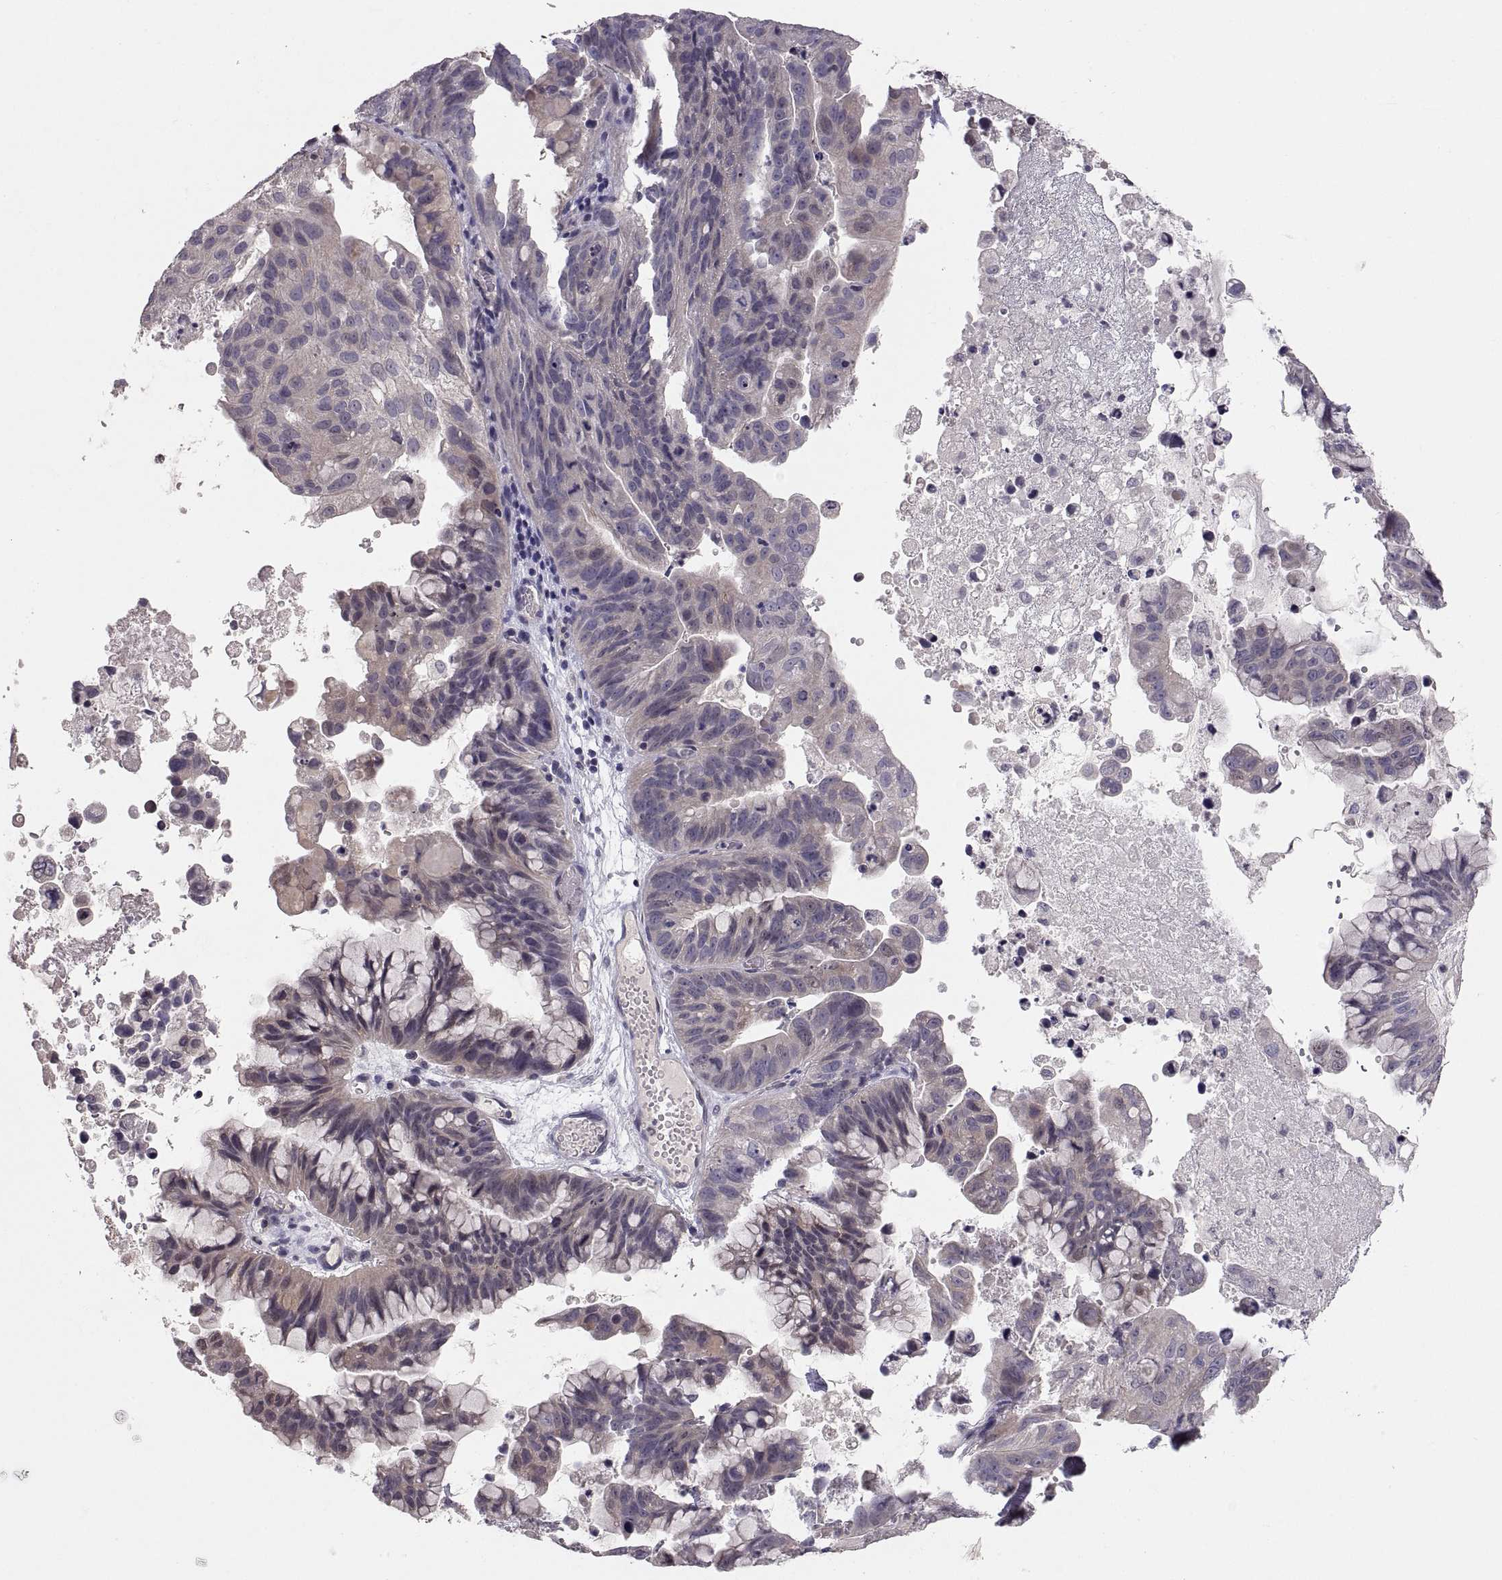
{"staining": {"intensity": "weak", "quantity": "<25%", "location": "cytoplasmic/membranous"}, "tissue": "ovarian cancer", "cell_type": "Tumor cells", "image_type": "cancer", "snomed": [{"axis": "morphology", "description": "Cystadenocarcinoma, mucinous, NOS"}, {"axis": "topography", "description": "Ovary"}], "caption": "Immunohistochemistry (IHC) image of neoplastic tissue: ovarian cancer (mucinous cystadenocarcinoma) stained with DAB (3,3'-diaminobenzidine) shows no significant protein staining in tumor cells.", "gene": "PAX2", "patient": {"sex": "female", "age": 76}}